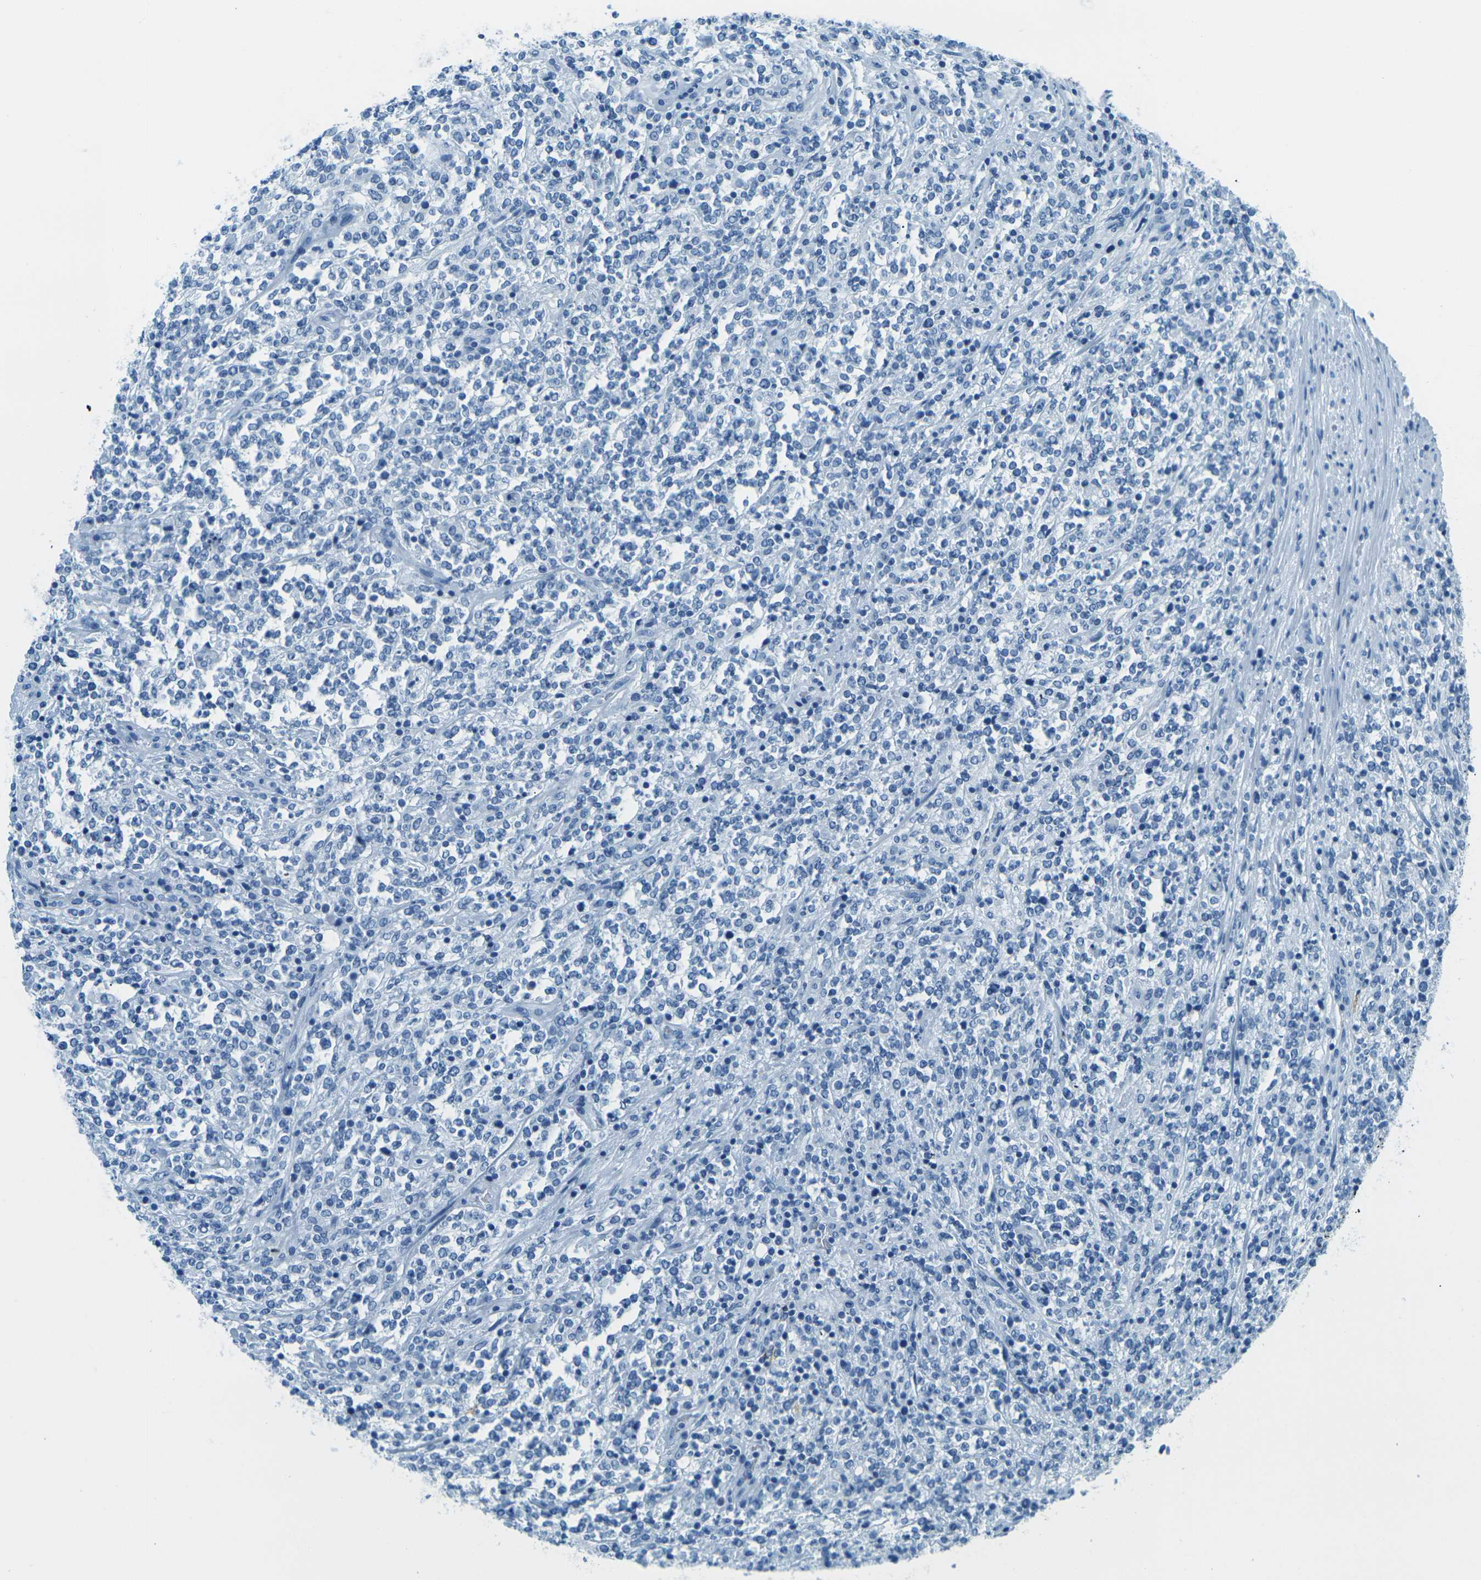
{"staining": {"intensity": "negative", "quantity": "none", "location": "none"}, "tissue": "lymphoma", "cell_type": "Tumor cells", "image_type": "cancer", "snomed": [{"axis": "morphology", "description": "Malignant lymphoma, non-Hodgkin's type, High grade"}, {"axis": "topography", "description": "Soft tissue"}], "caption": "Malignant lymphoma, non-Hodgkin's type (high-grade) stained for a protein using IHC reveals no staining tumor cells.", "gene": "OCLN", "patient": {"sex": "male", "age": 18}}